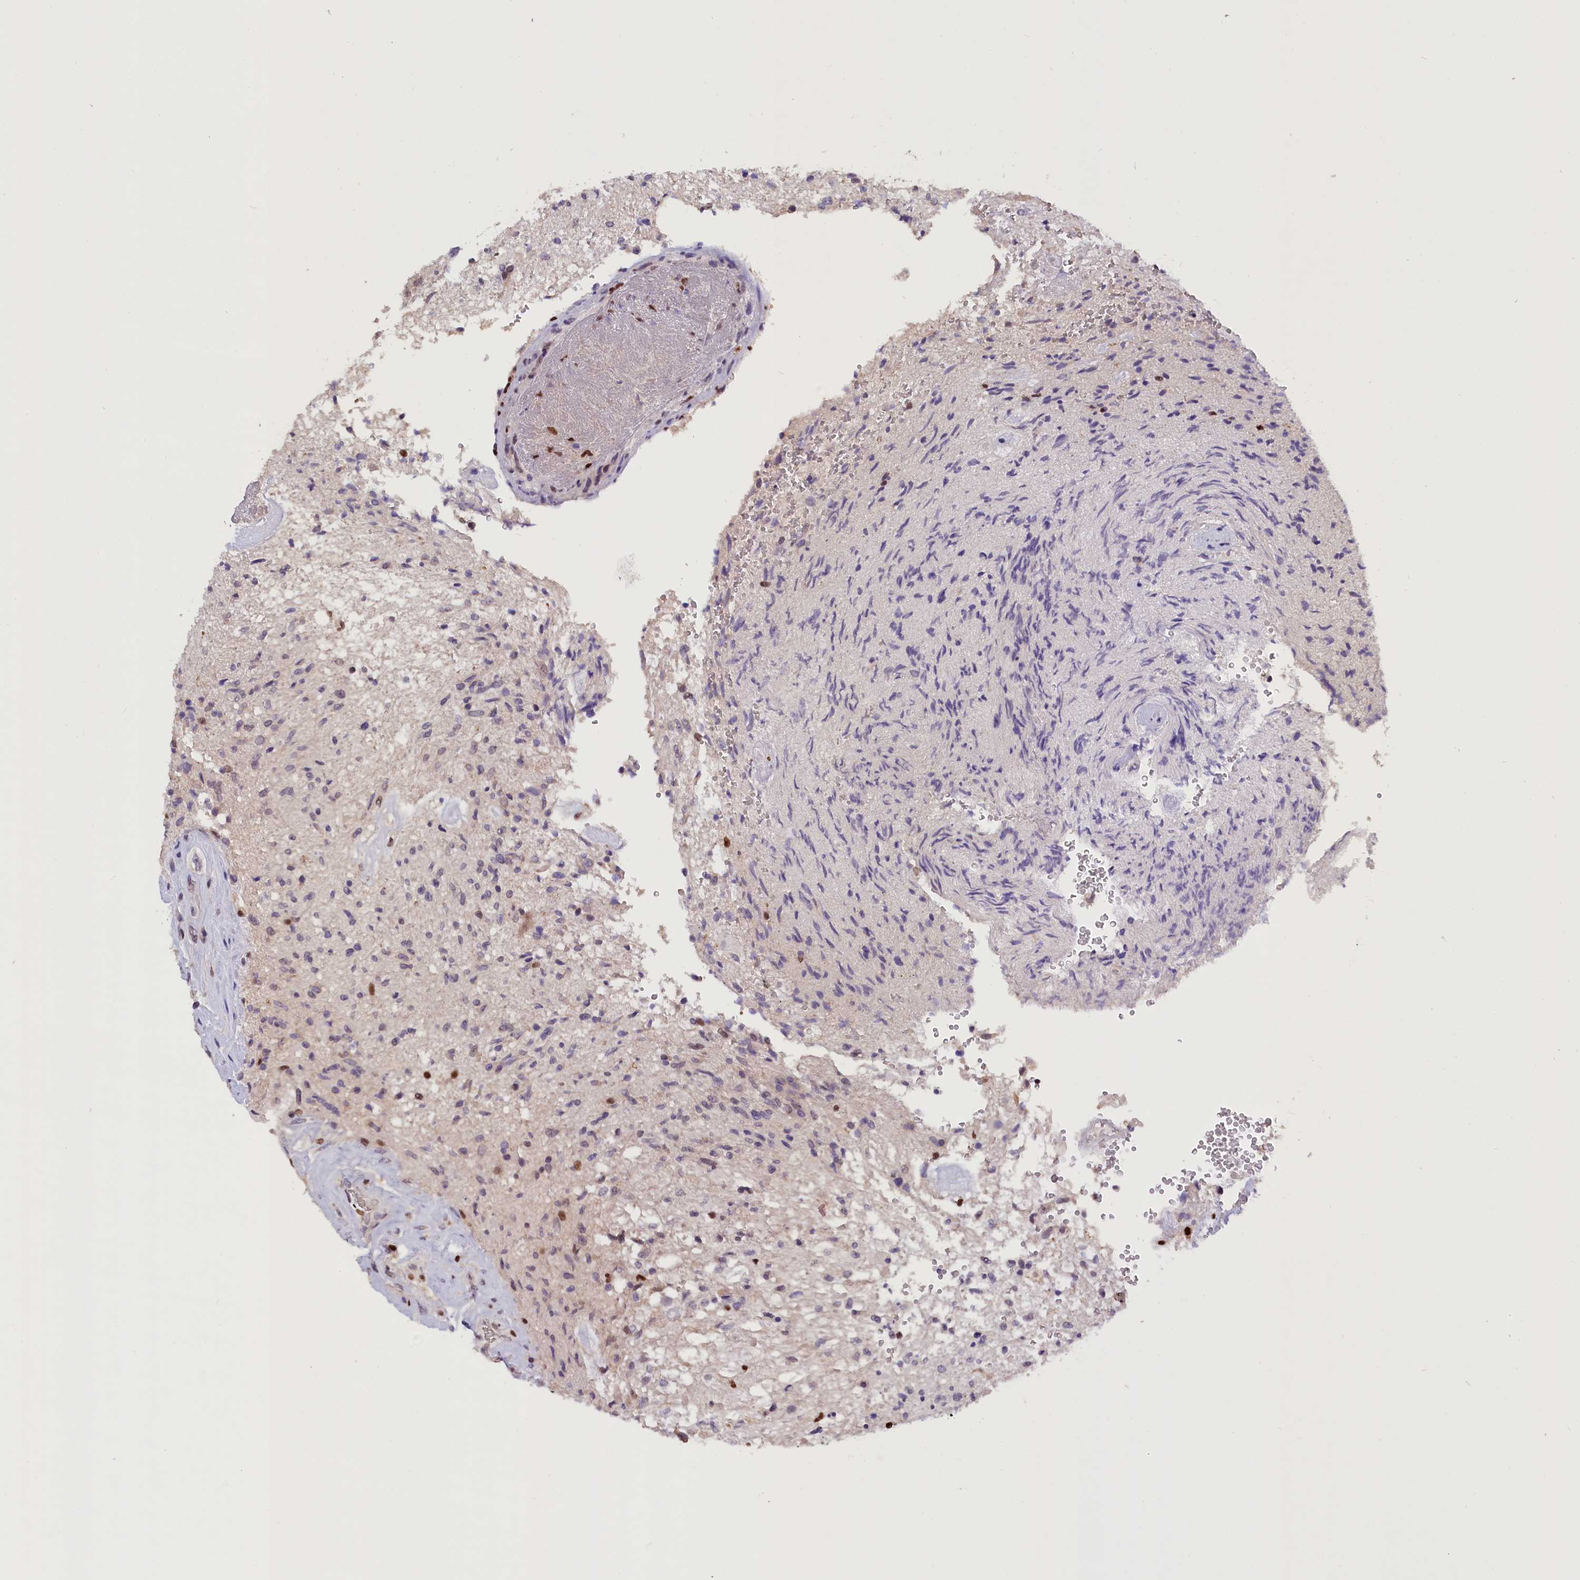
{"staining": {"intensity": "negative", "quantity": "none", "location": "none"}, "tissue": "glioma", "cell_type": "Tumor cells", "image_type": "cancer", "snomed": [{"axis": "morphology", "description": "Glioma, malignant, High grade"}, {"axis": "topography", "description": "Brain"}], "caption": "This is an IHC histopathology image of human malignant high-grade glioma. There is no expression in tumor cells.", "gene": "BTBD9", "patient": {"sex": "male", "age": 56}}